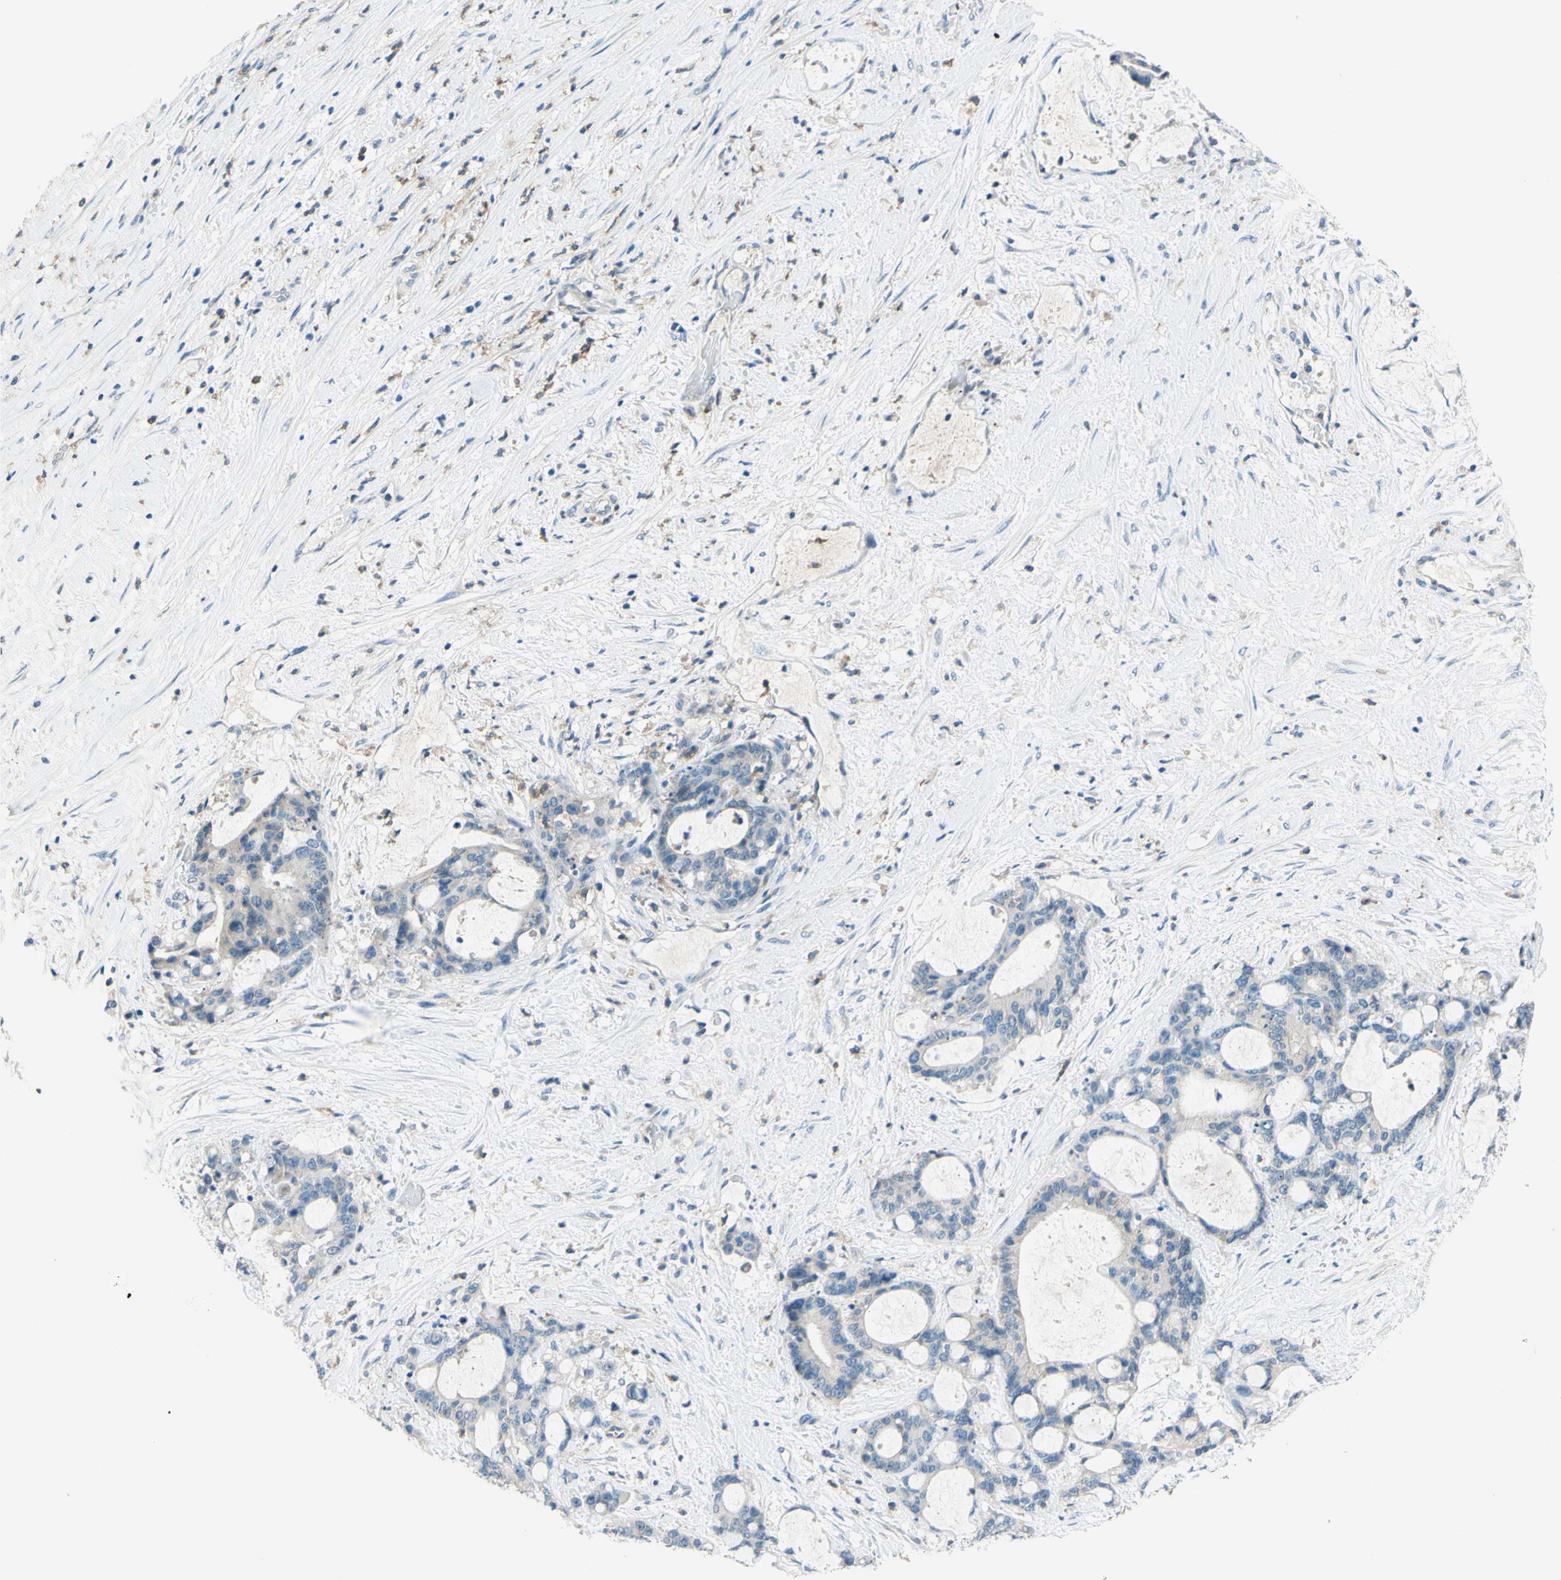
{"staining": {"intensity": "negative", "quantity": "none", "location": "none"}, "tissue": "liver cancer", "cell_type": "Tumor cells", "image_type": "cancer", "snomed": [{"axis": "morphology", "description": "Cholangiocarcinoma"}, {"axis": "topography", "description": "Liver"}], "caption": "An immunohistochemistry (IHC) image of liver cholangiocarcinoma is shown. There is no staining in tumor cells of liver cholangiocarcinoma.", "gene": "SIGLEC9", "patient": {"sex": "female", "age": 73}}